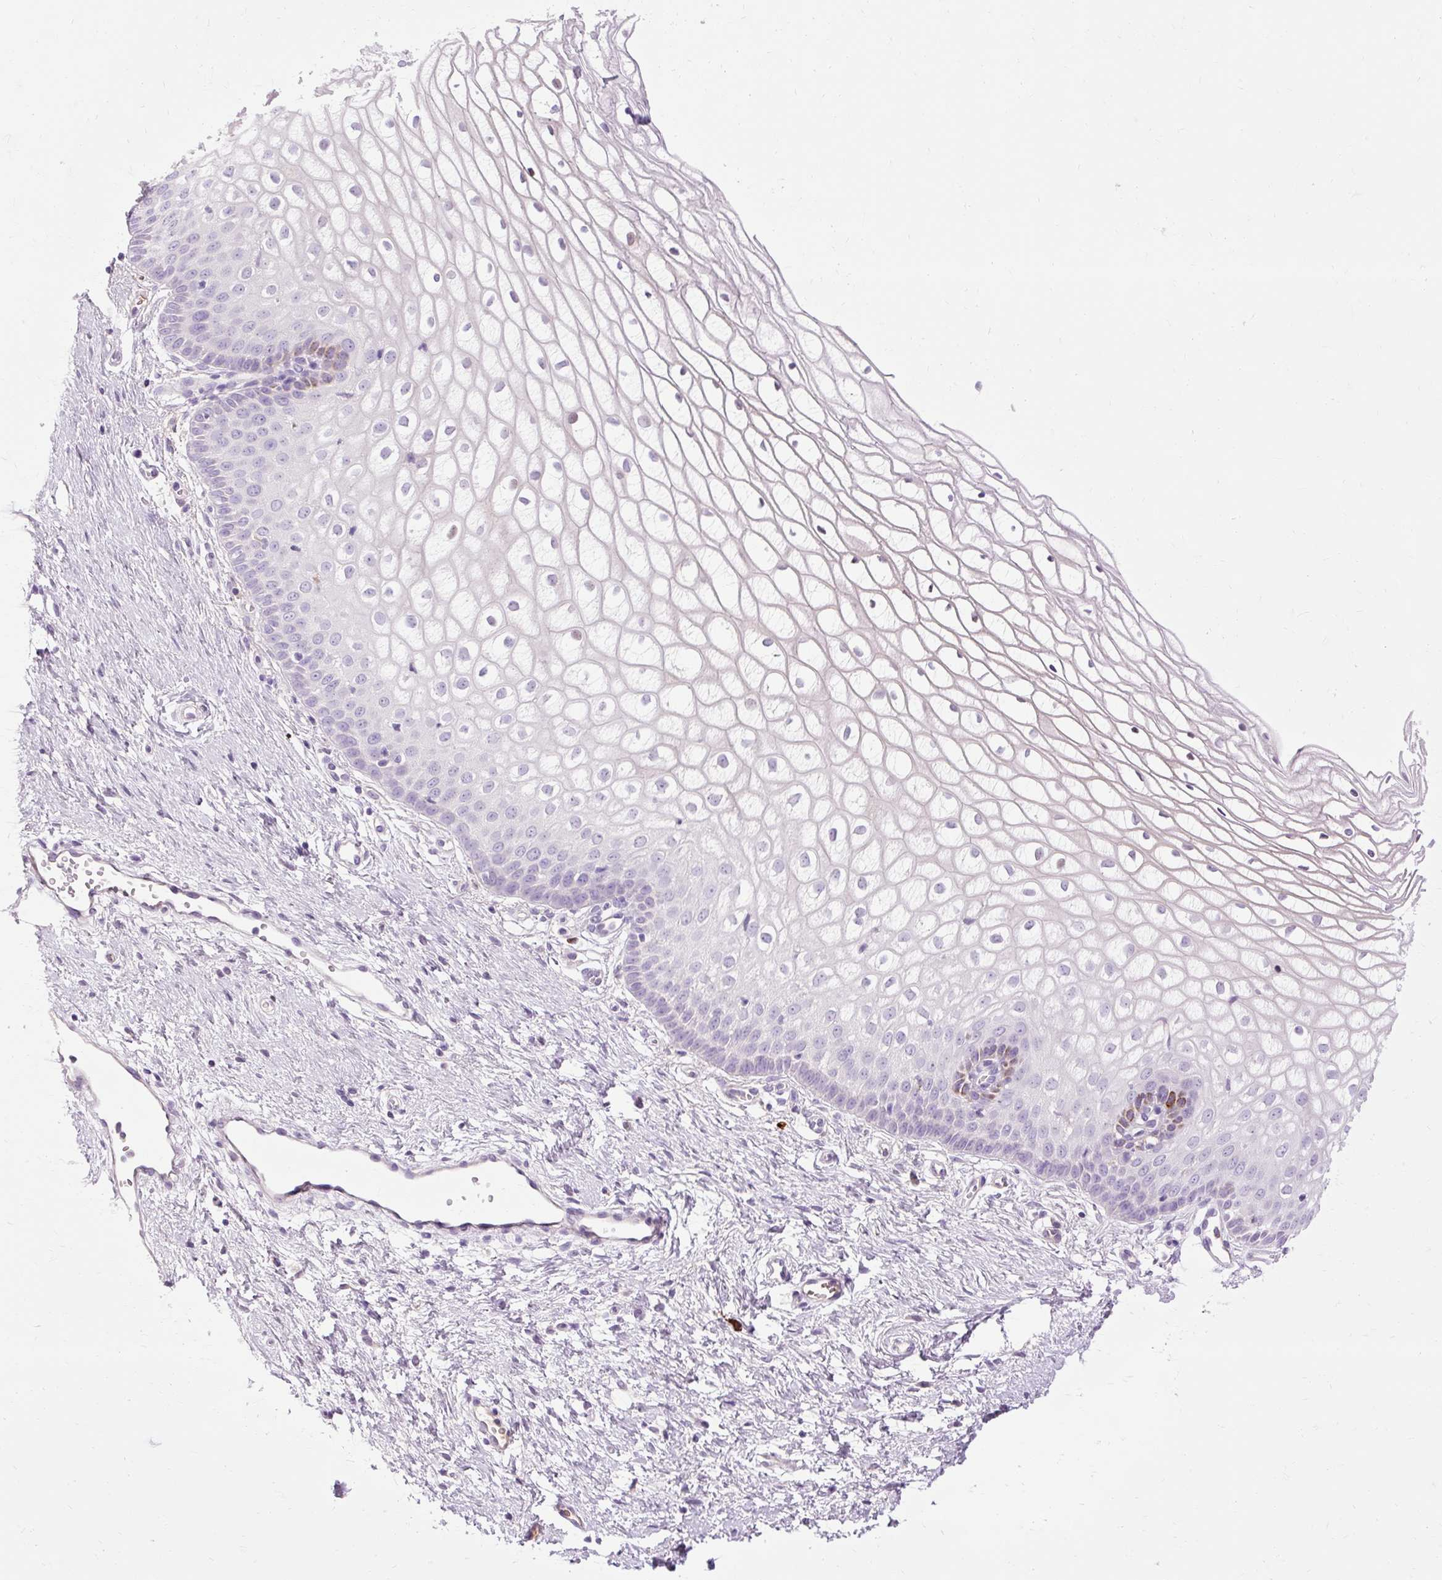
{"staining": {"intensity": "negative", "quantity": "none", "location": "none"}, "tissue": "cervix", "cell_type": "Glandular cells", "image_type": "normal", "snomed": [{"axis": "morphology", "description": "Normal tissue, NOS"}, {"axis": "topography", "description": "Cervix"}], "caption": "Immunohistochemical staining of normal human cervix demonstrates no significant expression in glandular cells.", "gene": "ARRDC2", "patient": {"sex": "female", "age": 36}}